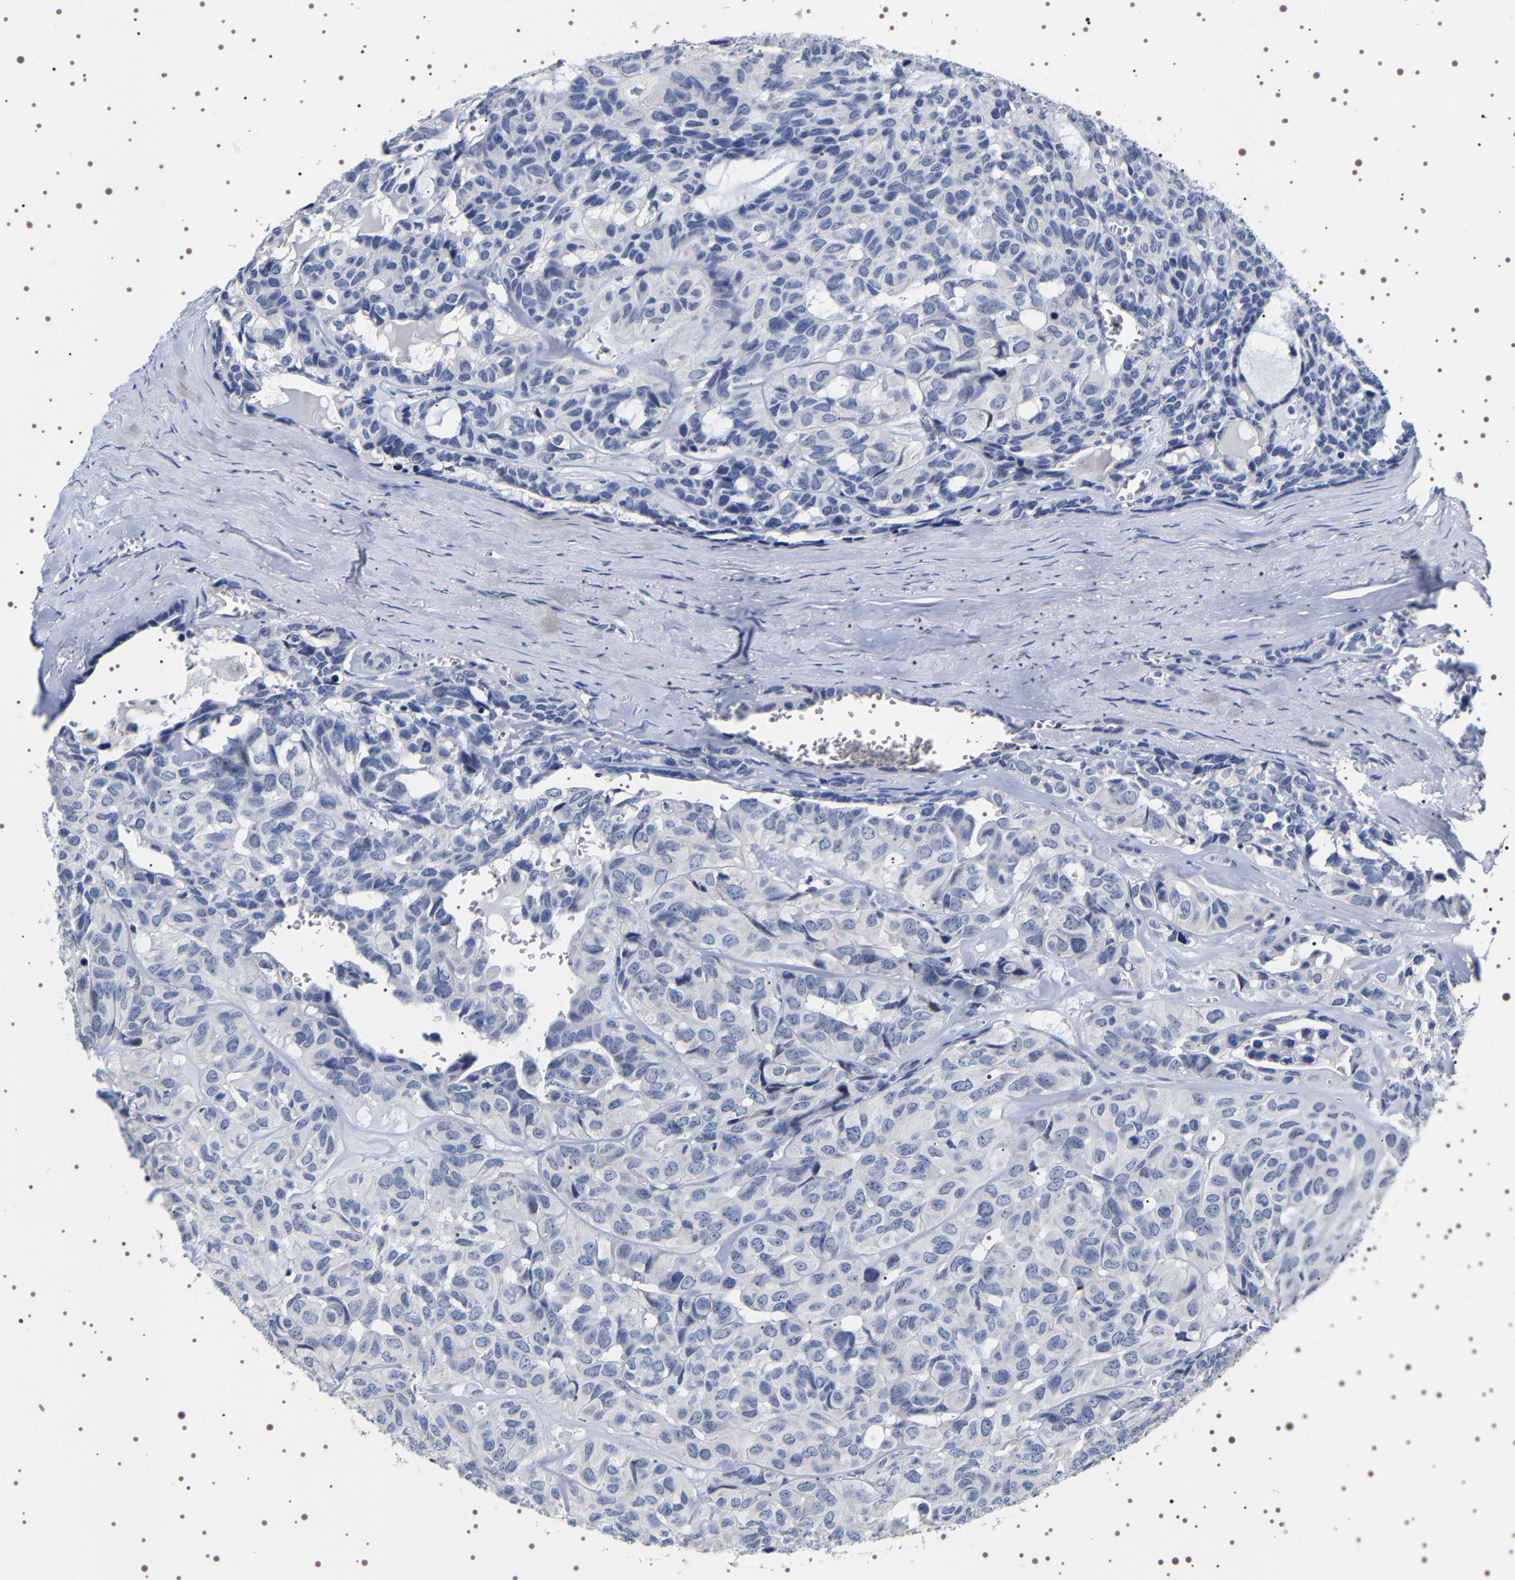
{"staining": {"intensity": "negative", "quantity": "none", "location": "none"}, "tissue": "head and neck cancer", "cell_type": "Tumor cells", "image_type": "cancer", "snomed": [{"axis": "morphology", "description": "Adenocarcinoma, NOS"}, {"axis": "topography", "description": "Salivary gland, NOS"}, {"axis": "topography", "description": "Head-Neck"}], "caption": "A high-resolution micrograph shows immunohistochemistry (IHC) staining of adenocarcinoma (head and neck), which demonstrates no significant expression in tumor cells.", "gene": "UBQLN3", "patient": {"sex": "female", "age": 76}}